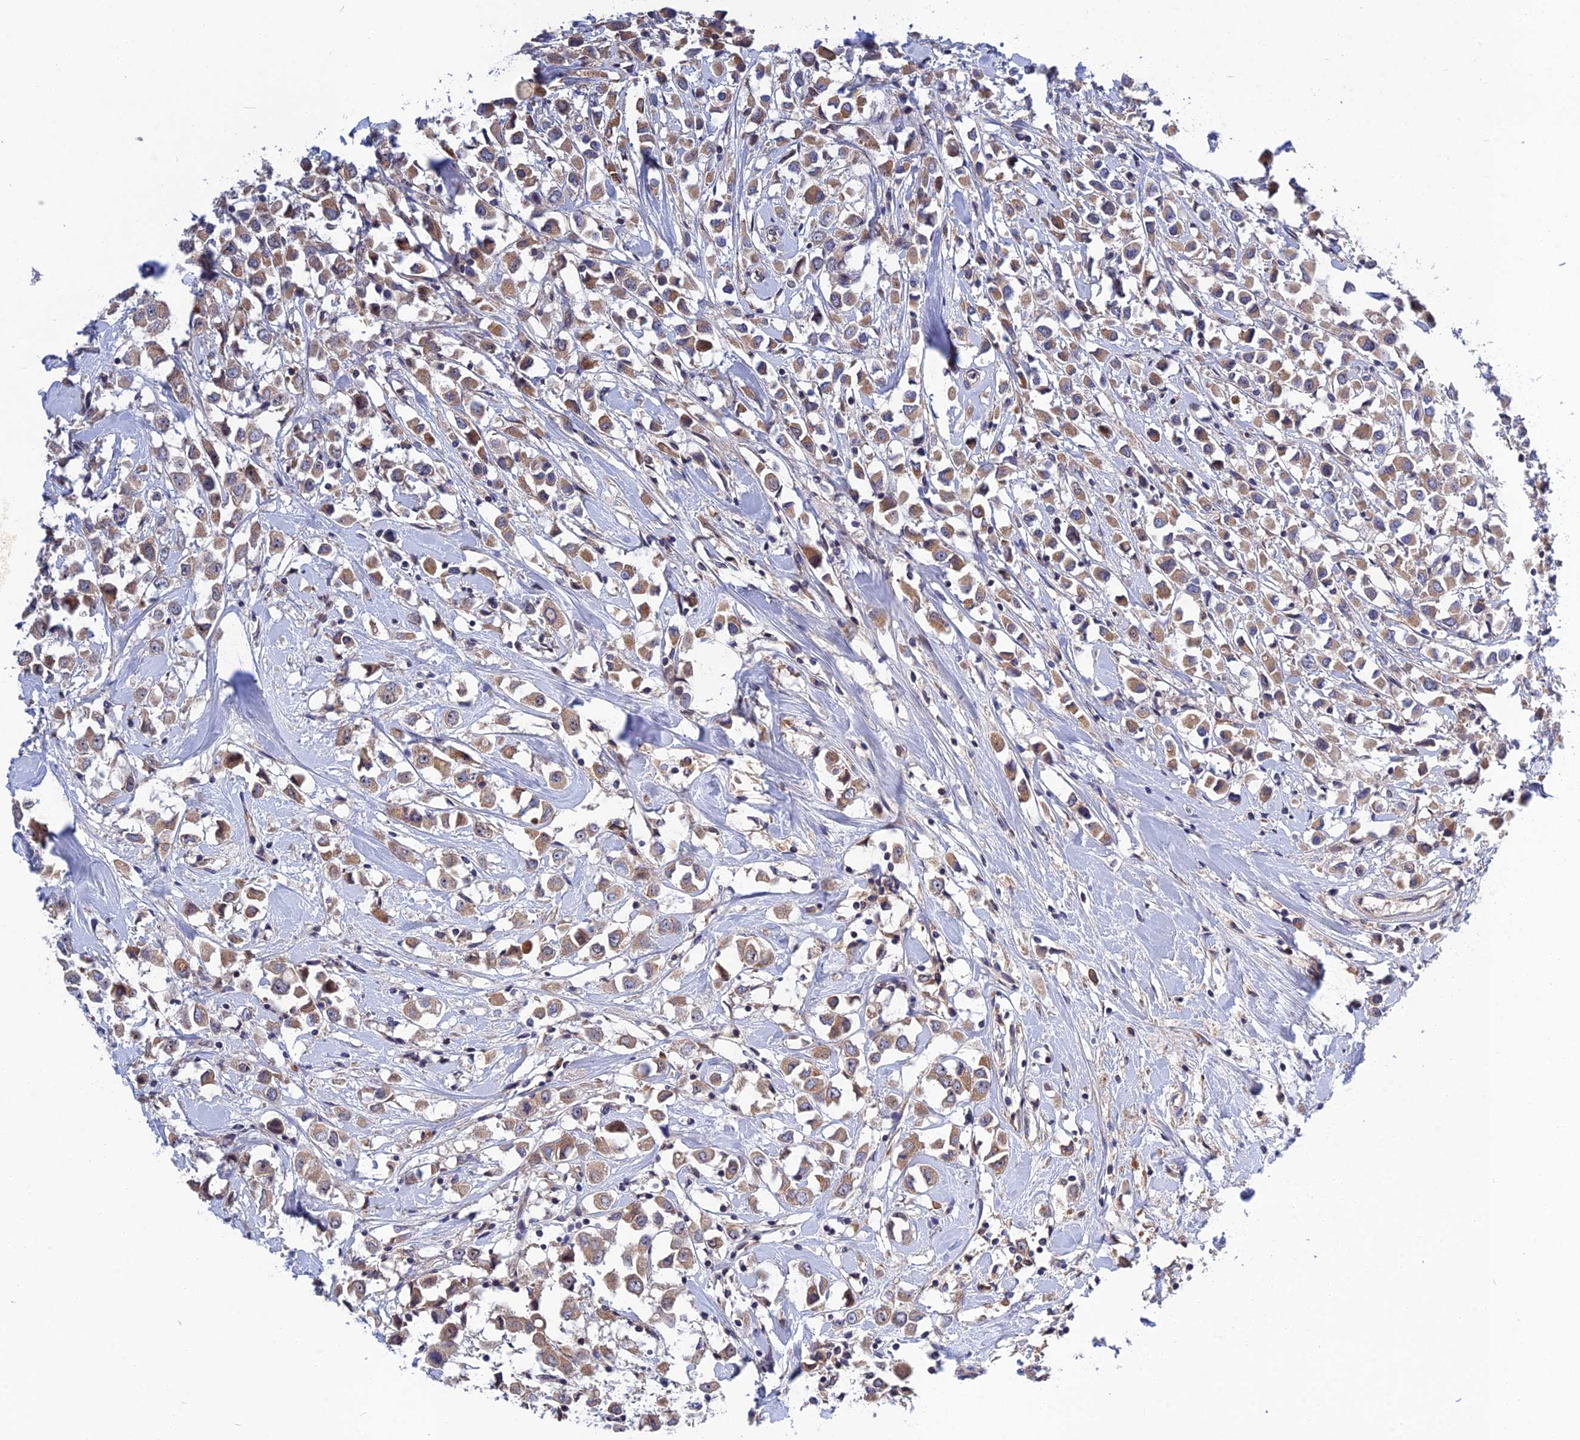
{"staining": {"intensity": "weak", "quantity": ">75%", "location": "cytoplasmic/membranous"}, "tissue": "breast cancer", "cell_type": "Tumor cells", "image_type": "cancer", "snomed": [{"axis": "morphology", "description": "Duct carcinoma"}, {"axis": "topography", "description": "Breast"}], "caption": "A brown stain labels weak cytoplasmic/membranous staining of a protein in human infiltrating ductal carcinoma (breast) tumor cells.", "gene": "CRACD", "patient": {"sex": "female", "age": 61}}